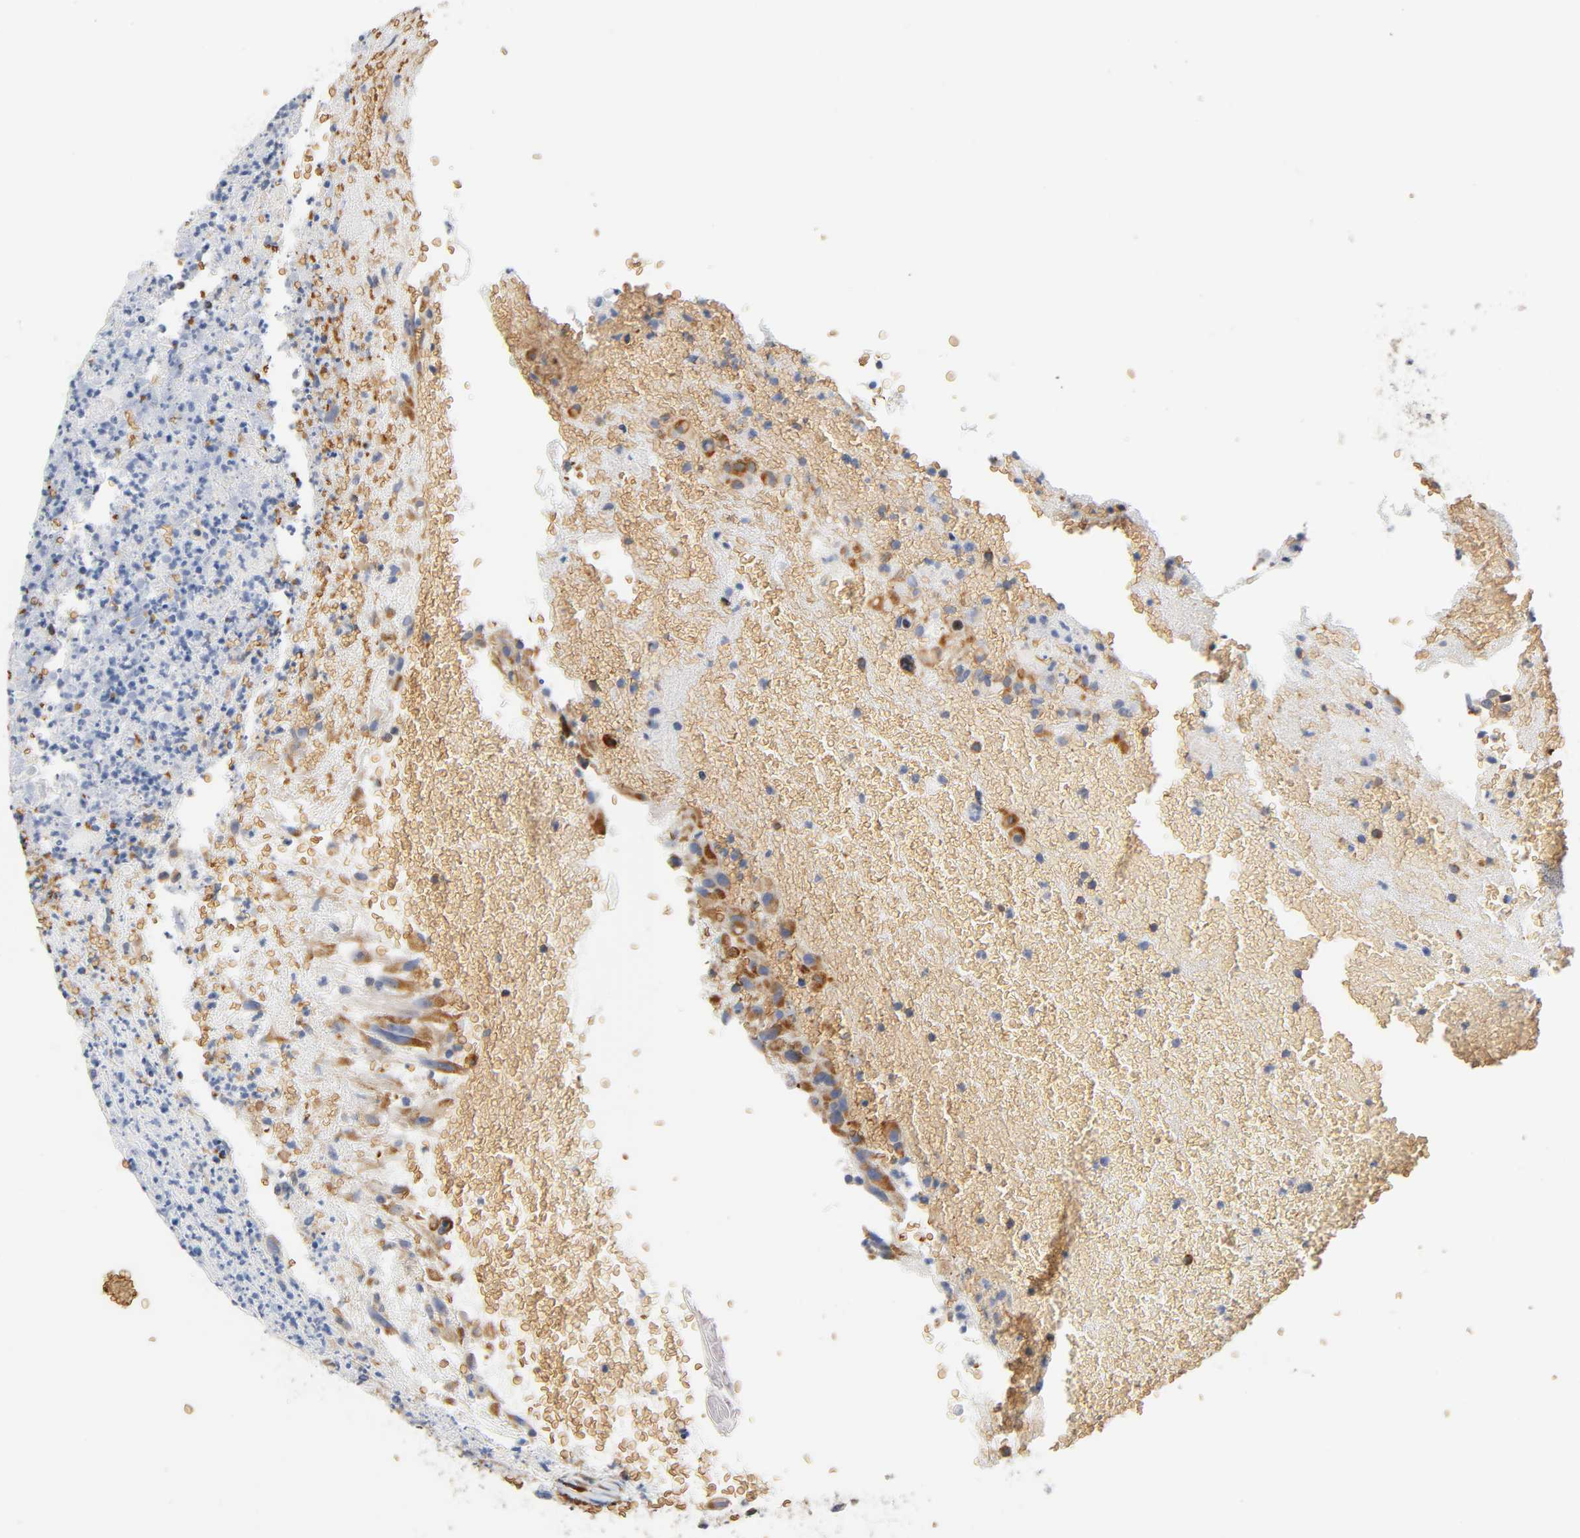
{"staining": {"intensity": "moderate", "quantity": ">75%", "location": "cytoplasmic/membranous"}, "tissue": "urothelial cancer", "cell_type": "Tumor cells", "image_type": "cancer", "snomed": [{"axis": "morphology", "description": "Urothelial carcinoma, High grade"}, {"axis": "topography", "description": "Urinary bladder"}], "caption": "Moderate cytoplasmic/membranous expression is present in approximately >75% of tumor cells in urothelial cancer.", "gene": "UCKL1", "patient": {"sex": "male", "age": 66}}